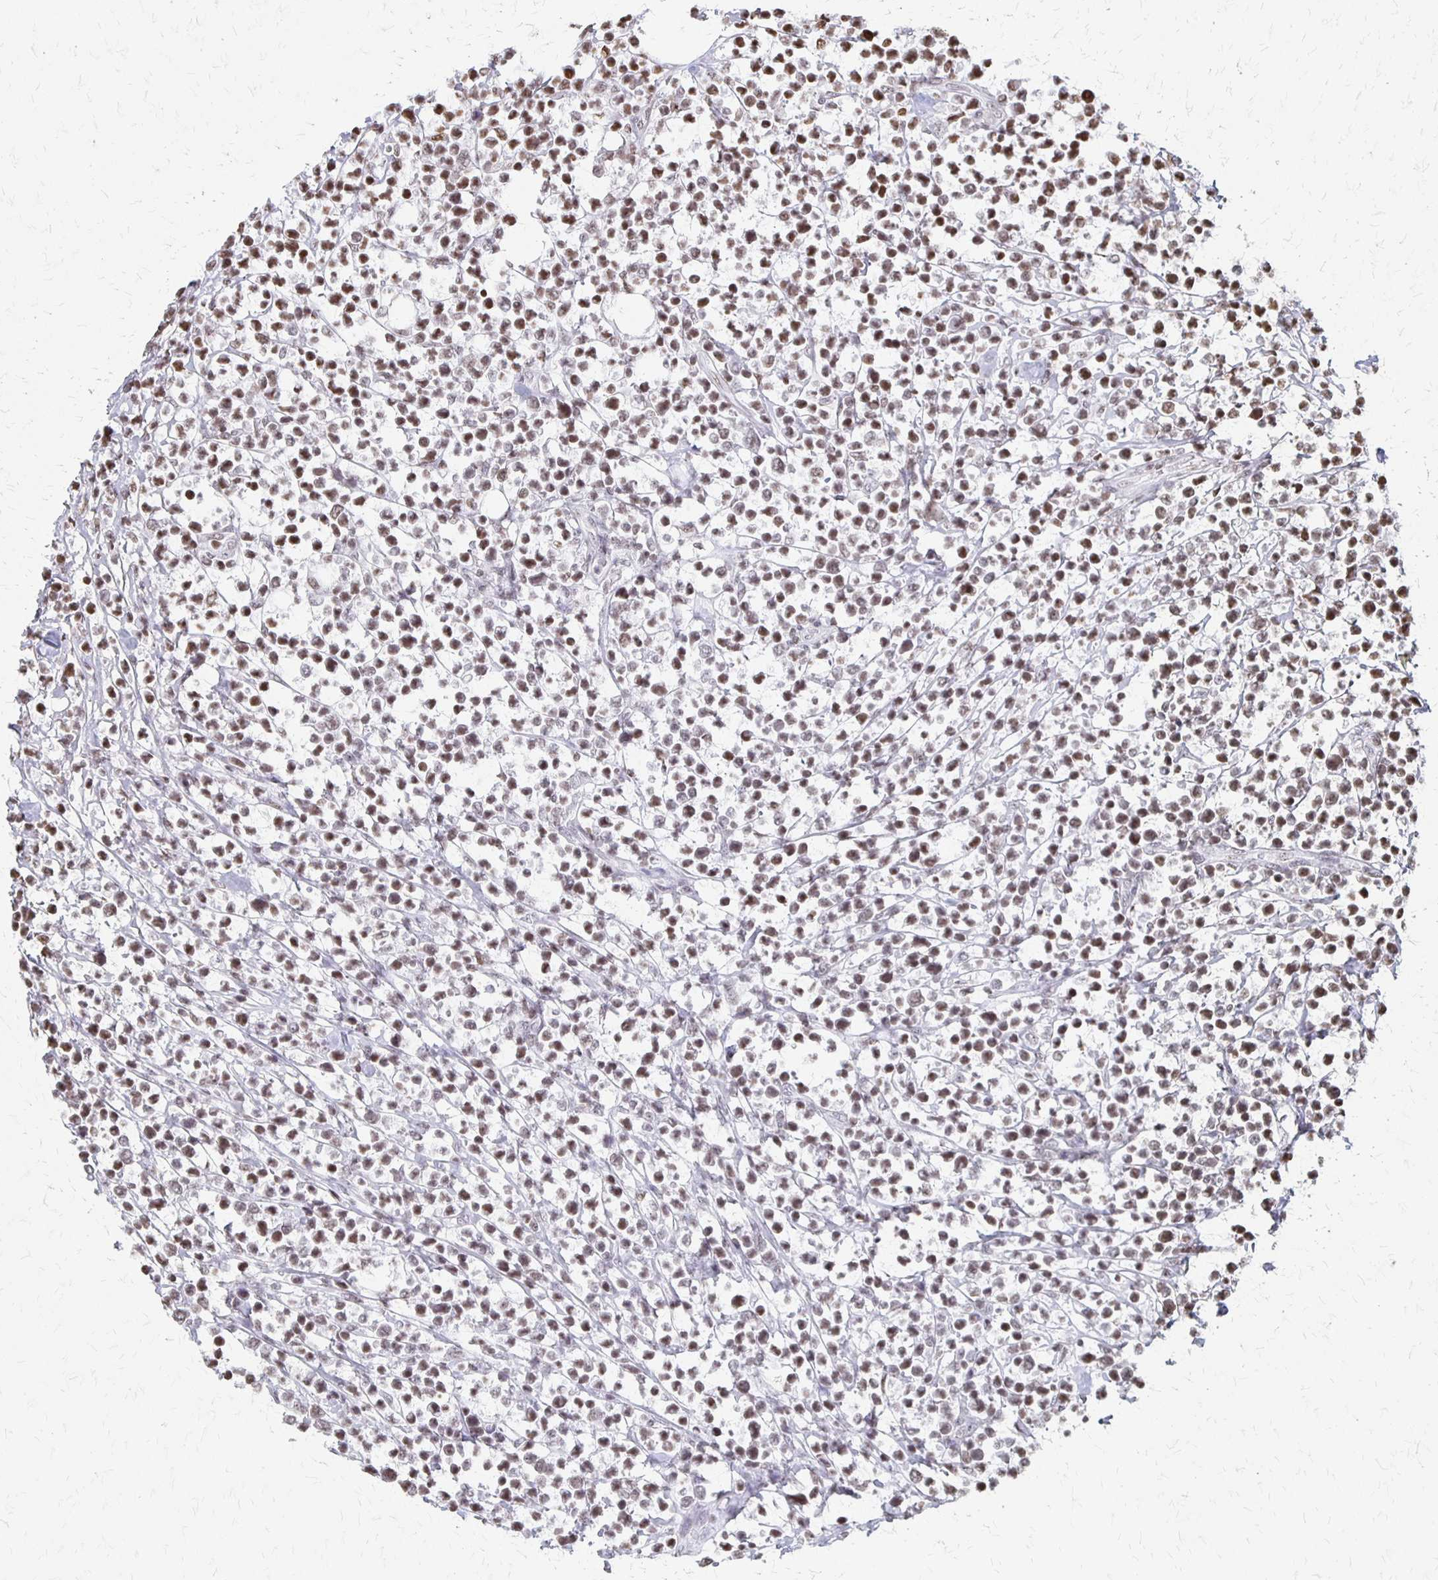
{"staining": {"intensity": "weak", "quantity": ">75%", "location": "nuclear"}, "tissue": "lymphoma", "cell_type": "Tumor cells", "image_type": "cancer", "snomed": [{"axis": "morphology", "description": "Malignant lymphoma, non-Hodgkin's type, Low grade"}, {"axis": "topography", "description": "Lymph node"}], "caption": "Malignant lymphoma, non-Hodgkin's type (low-grade) stained with a brown dye shows weak nuclear positive staining in approximately >75% of tumor cells.", "gene": "ZNF280C", "patient": {"sex": "male", "age": 60}}